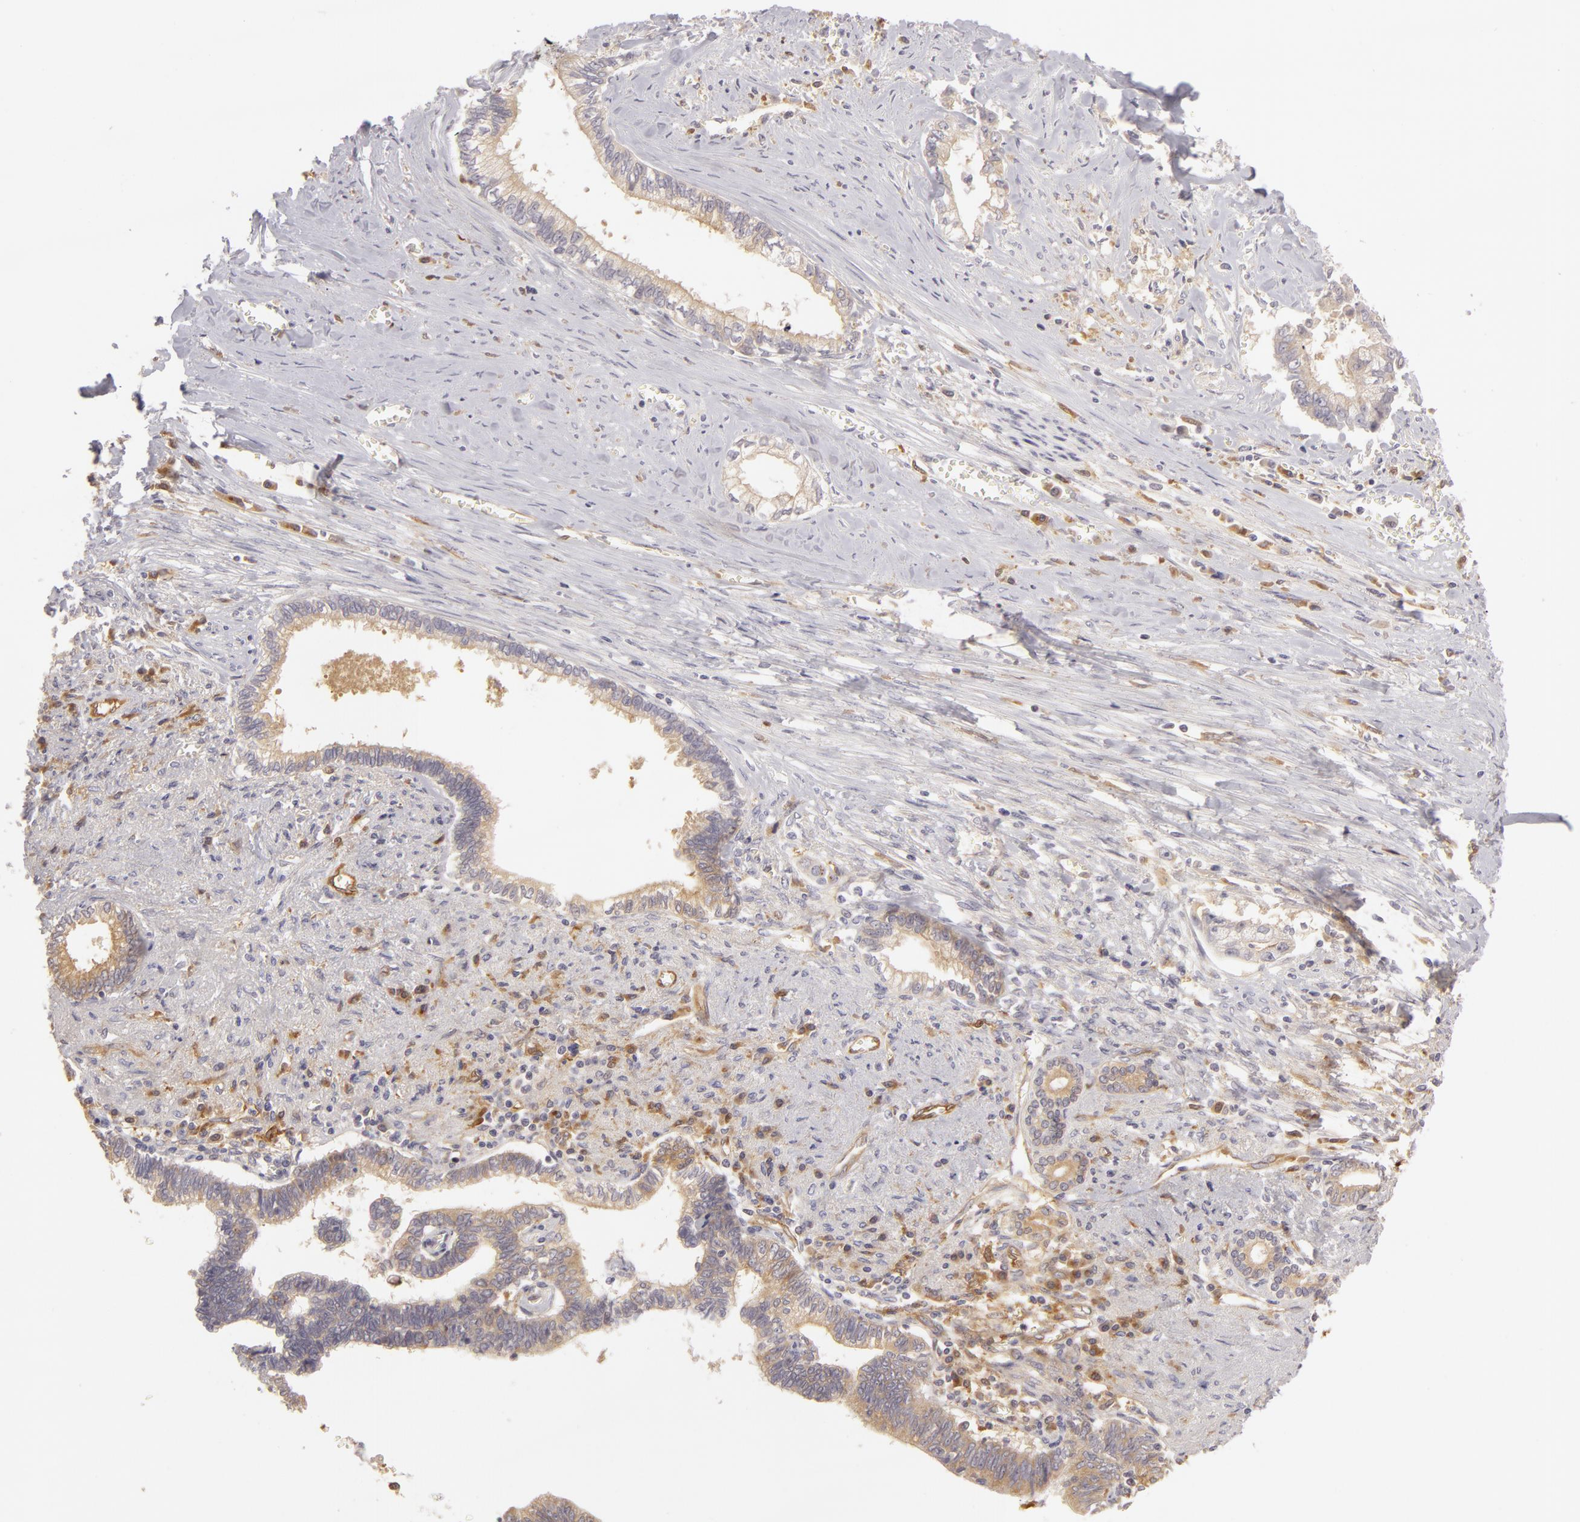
{"staining": {"intensity": "weak", "quantity": ">75%", "location": "cytoplasmic/membranous"}, "tissue": "liver cancer", "cell_type": "Tumor cells", "image_type": "cancer", "snomed": [{"axis": "morphology", "description": "Cholangiocarcinoma"}, {"axis": "topography", "description": "Liver"}], "caption": "Liver cancer (cholangiocarcinoma) stained with immunohistochemistry exhibits weak cytoplasmic/membranous expression in approximately >75% of tumor cells.", "gene": "ZNF229", "patient": {"sex": "male", "age": 57}}